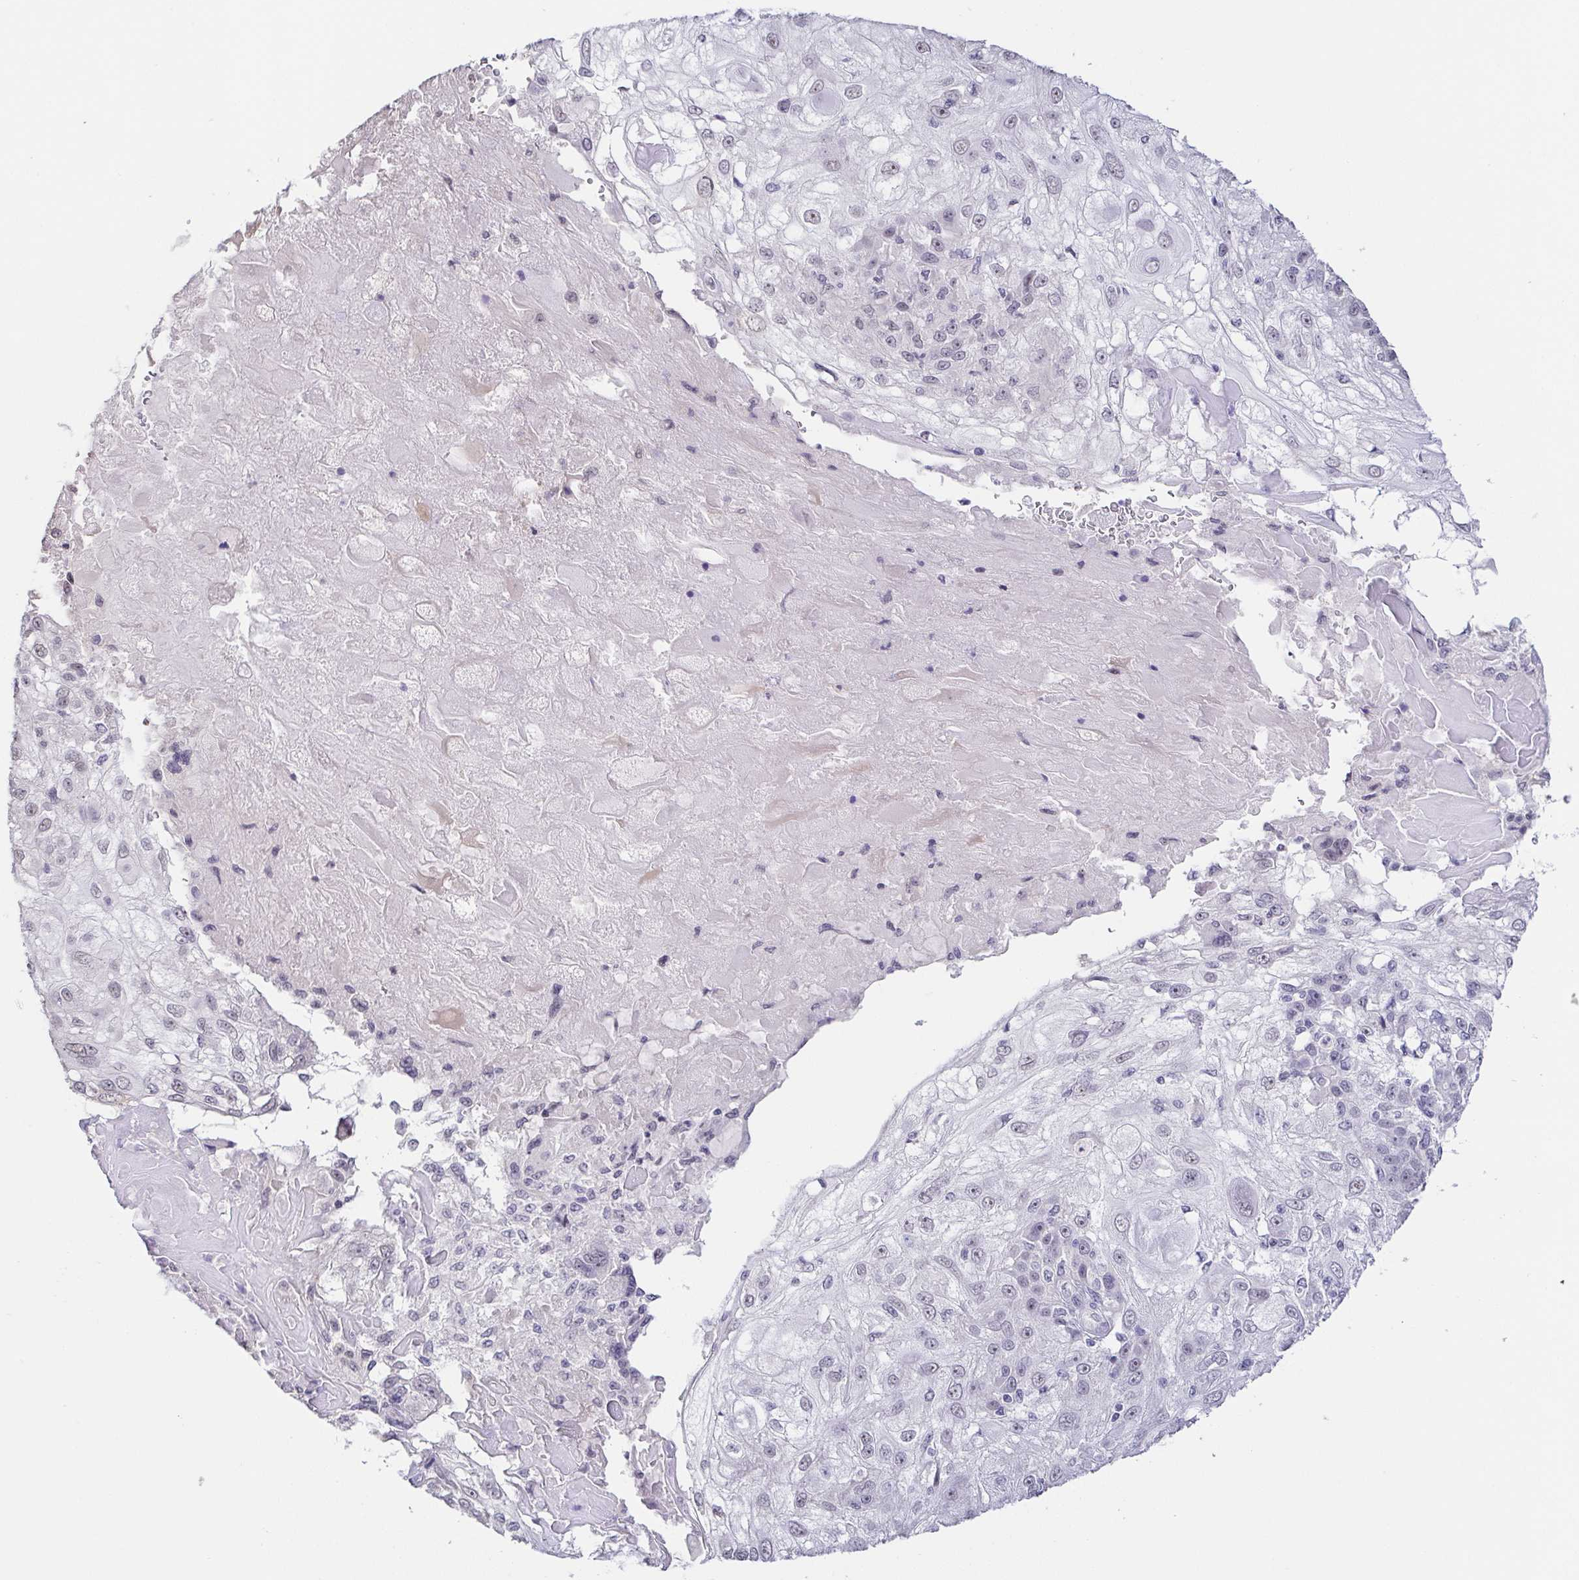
{"staining": {"intensity": "weak", "quantity": "<25%", "location": "nuclear"}, "tissue": "skin cancer", "cell_type": "Tumor cells", "image_type": "cancer", "snomed": [{"axis": "morphology", "description": "Normal tissue, NOS"}, {"axis": "morphology", "description": "Squamous cell carcinoma, NOS"}, {"axis": "topography", "description": "Skin"}], "caption": "Tumor cells are negative for brown protein staining in squamous cell carcinoma (skin).", "gene": "NEFH", "patient": {"sex": "female", "age": 83}}